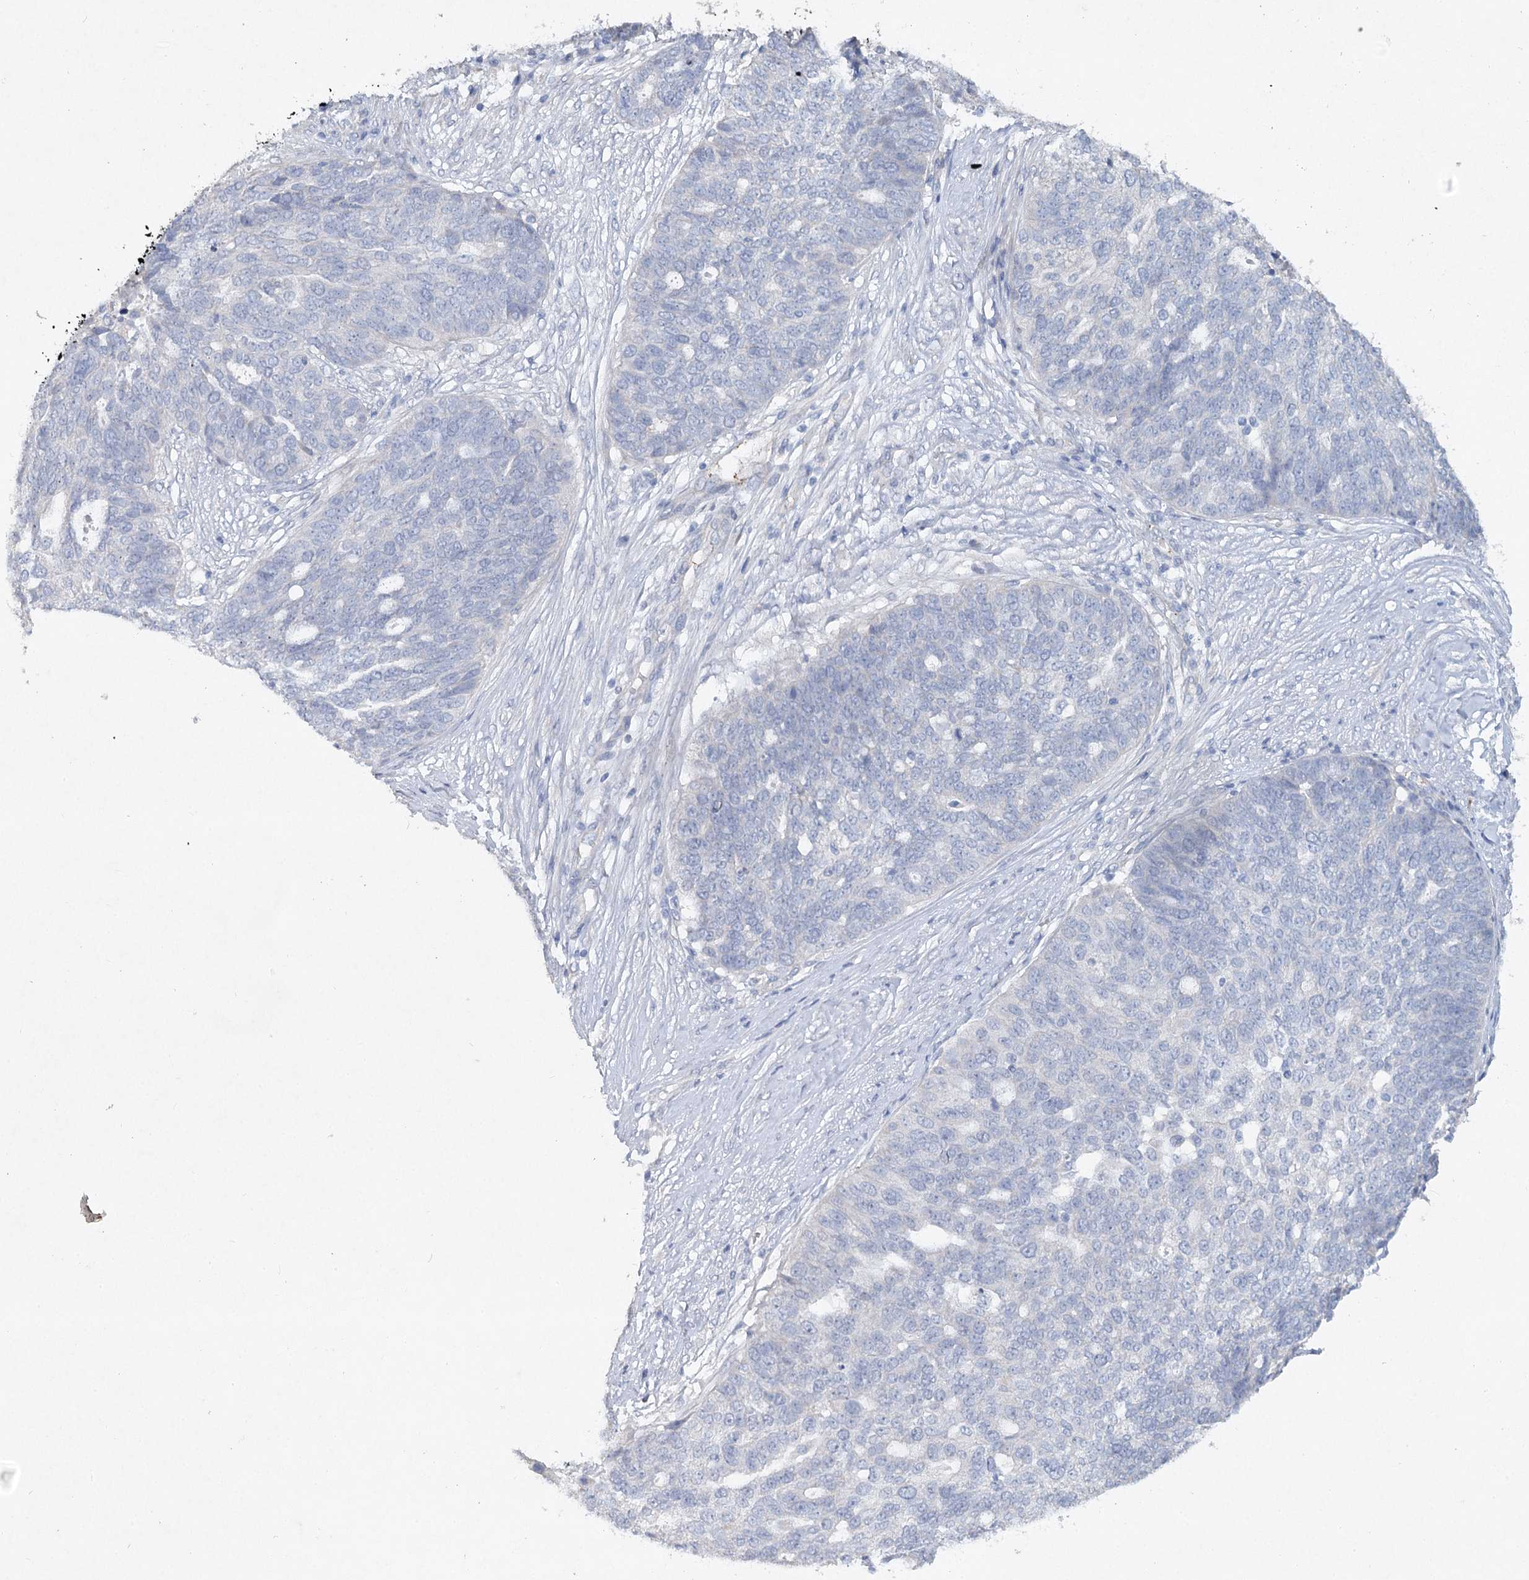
{"staining": {"intensity": "negative", "quantity": "none", "location": "none"}, "tissue": "ovarian cancer", "cell_type": "Tumor cells", "image_type": "cancer", "snomed": [{"axis": "morphology", "description": "Cystadenocarcinoma, serous, NOS"}, {"axis": "topography", "description": "Ovary"}], "caption": "Immunohistochemical staining of ovarian cancer reveals no significant staining in tumor cells.", "gene": "RFX6", "patient": {"sex": "female", "age": 59}}